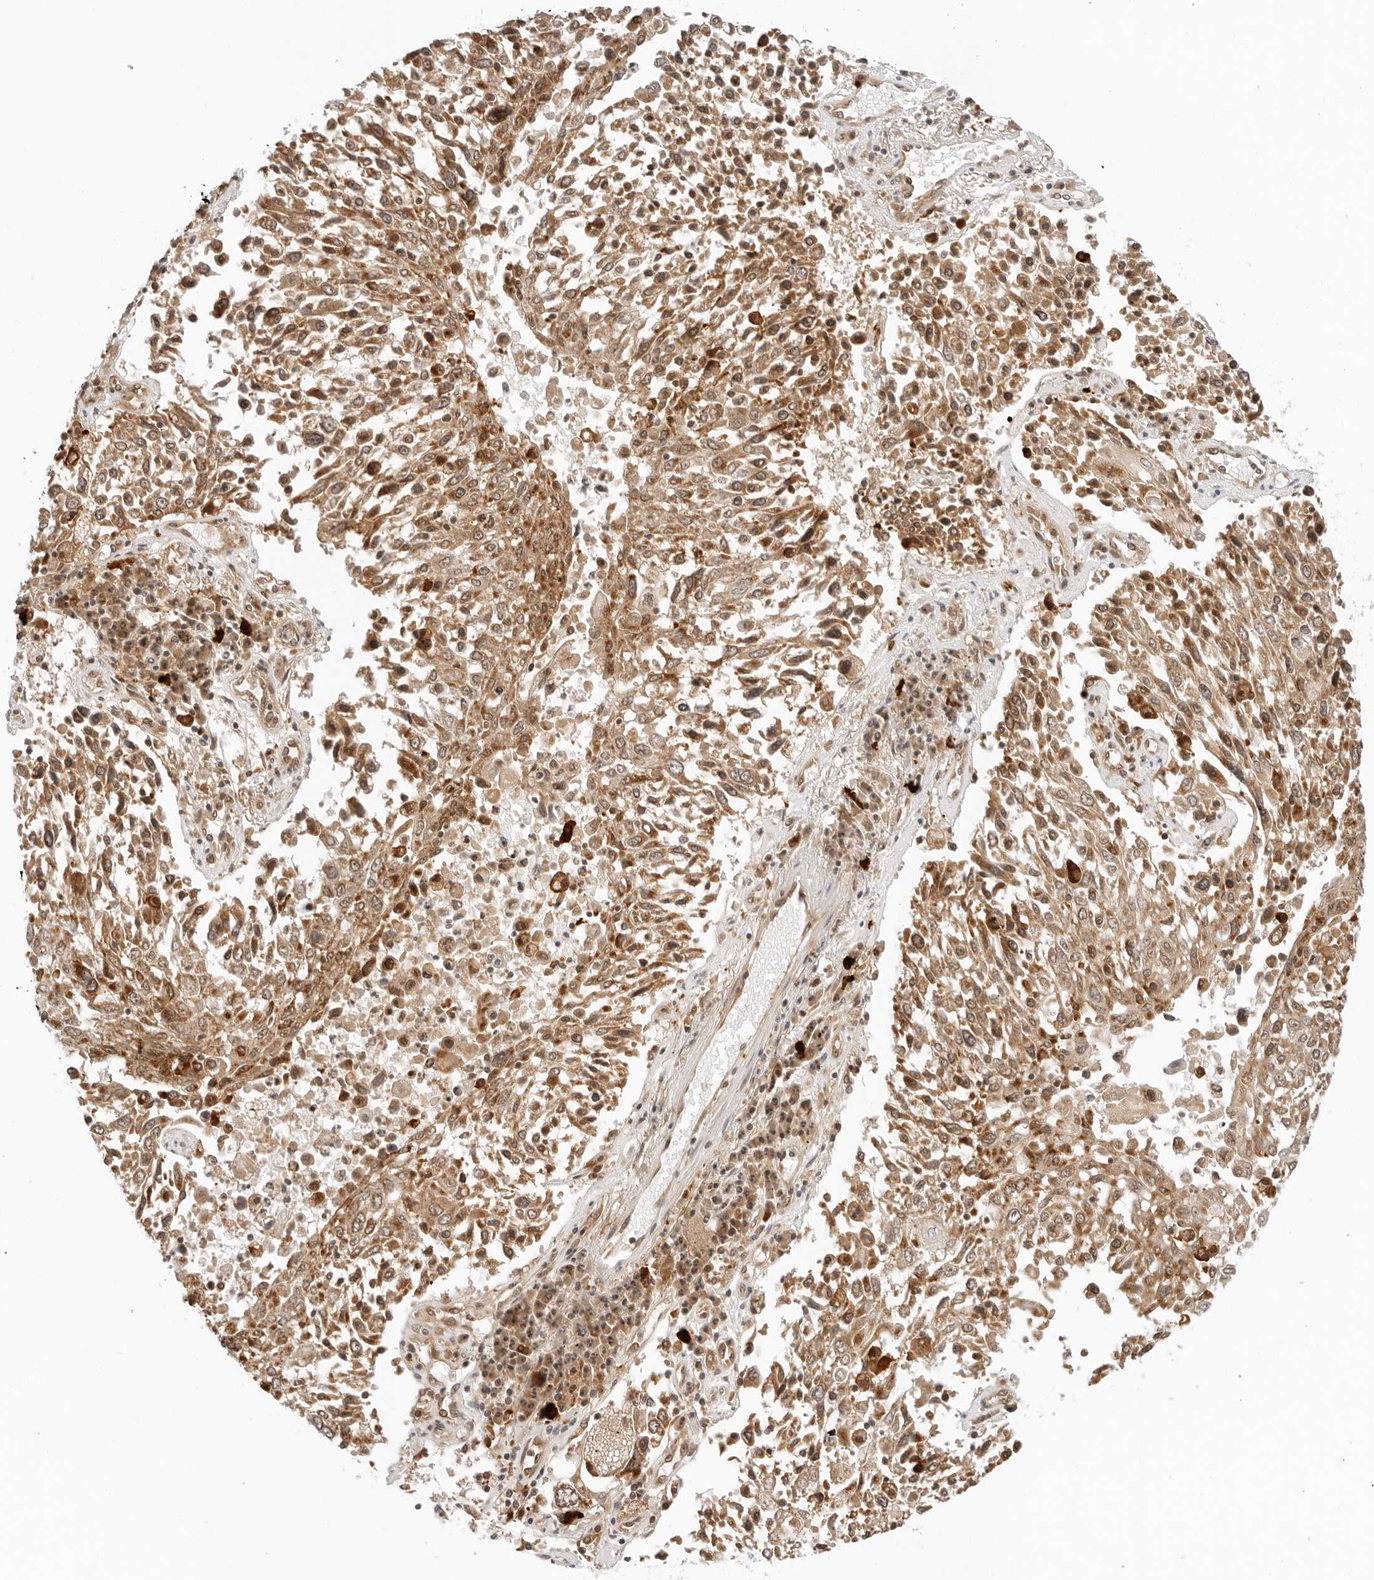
{"staining": {"intensity": "moderate", "quantity": ">75%", "location": "cytoplasmic/membranous"}, "tissue": "lung cancer", "cell_type": "Tumor cells", "image_type": "cancer", "snomed": [{"axis": "morphology", "description": "Squamous cell carcinoma, NOS"}, {"axis": "topography", "description": "Lung"}], "caption": "Immunohistochemical staining of lung cancer (squamous cell carcinoma) shows medium levels of moderate cytoplasmic/membranous expression in approximately >75% of tumor cells. (DAB (3,3'-diaminobenzidine) IHC with brightfield microscopy, high magnification).", "gene": "RC3H1", "patient": {"sex": "male", "age": 65}}